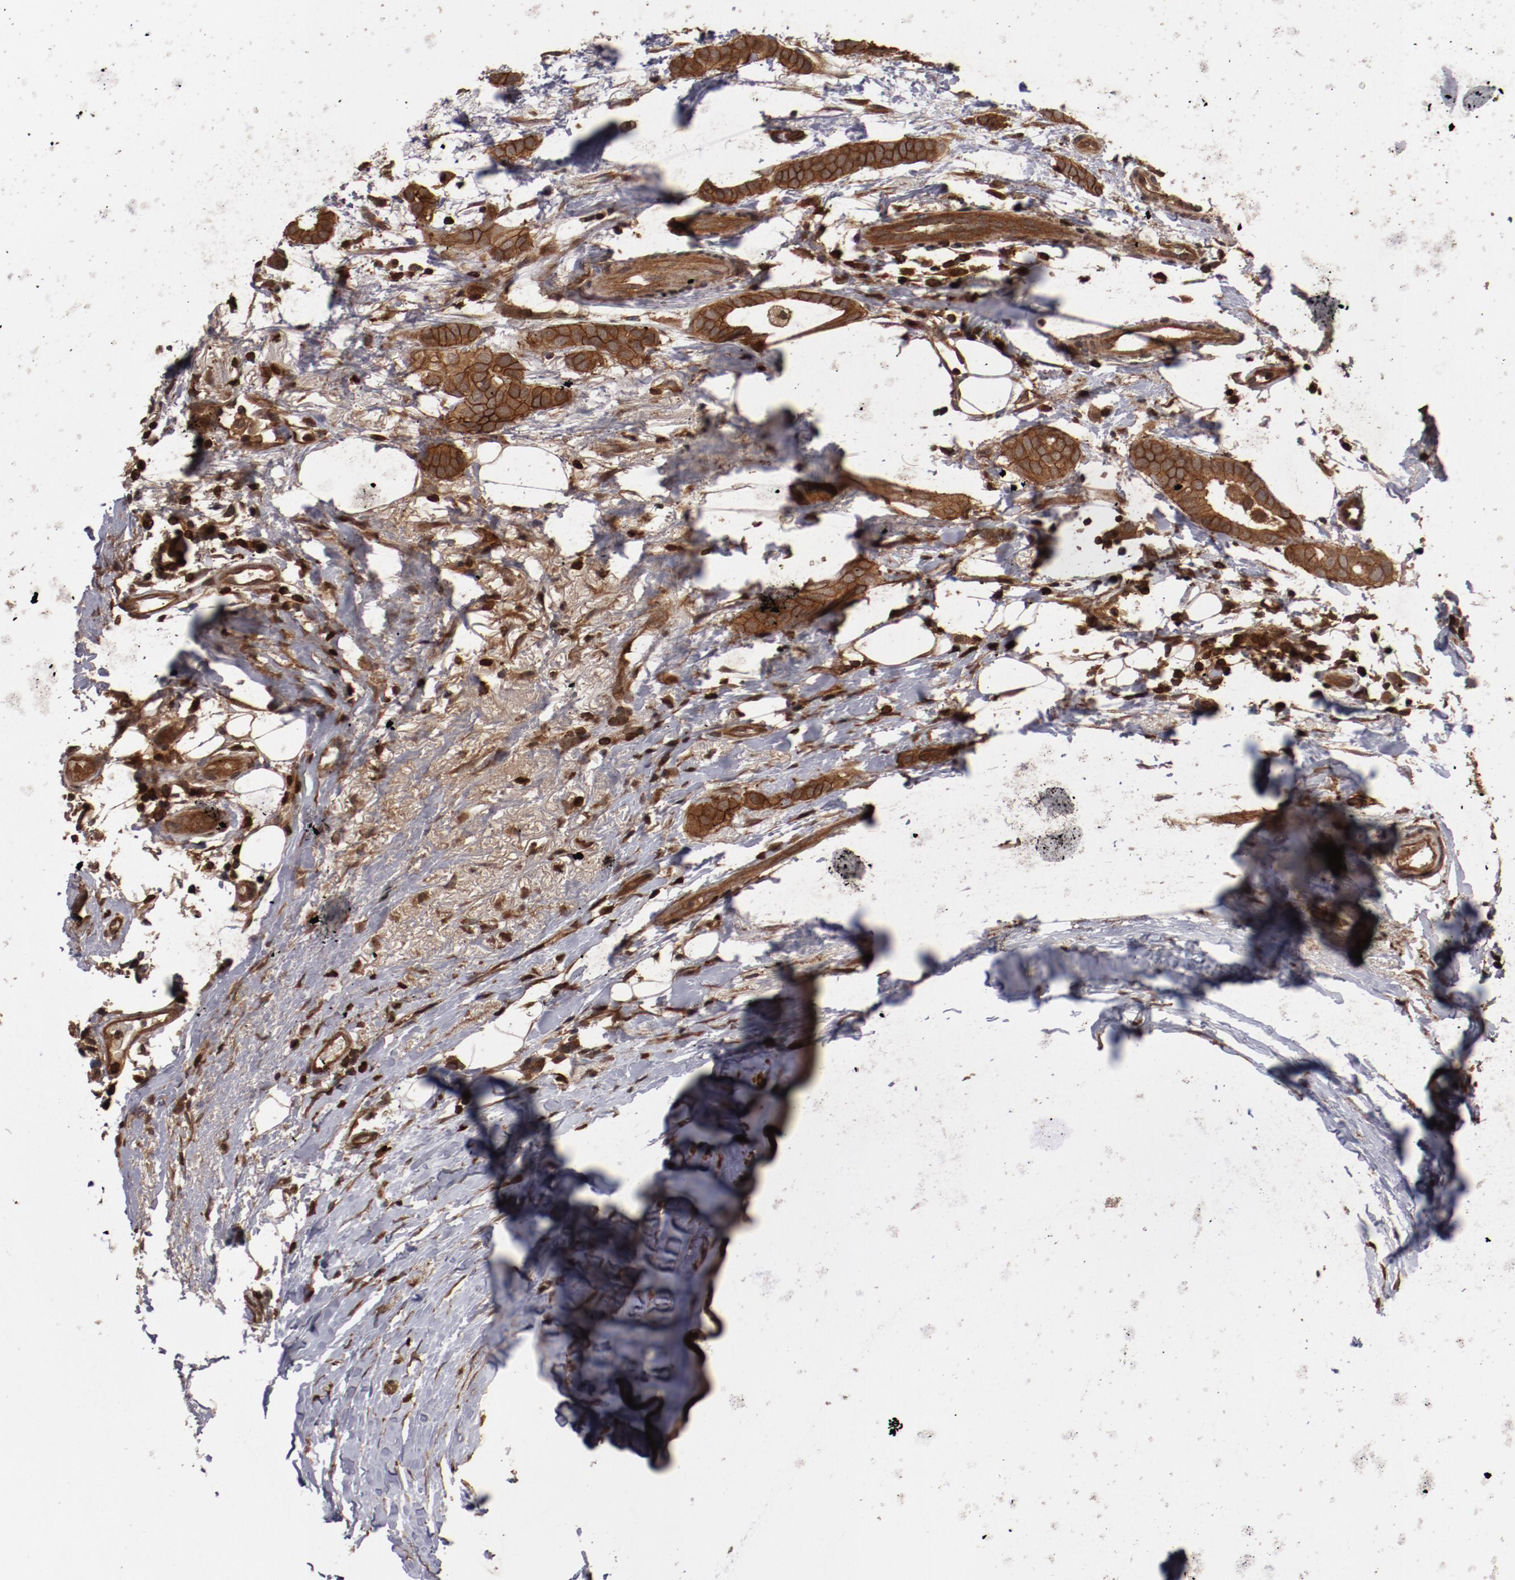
{"staining": {"intensity": "moderate", "quantity": ">75%", "location": "cytoplasmic/membranous"}, "tissue": "breast cancer", "cell_type": "Tumor cells", "image_type": "cancer", "snomed": [{"axis": "morphology", "description": "Duct carcinoma"}, {"axis": "topography", "description": "Breast"}], "caption": "Breast cancer stained with immunohistochemistry (IHC) shows moderate cytoplasmic/membranous positivity in approximately >75% of tumor cells. (DAB = brown stain, brightfield microscopy at high magnification).", "gene": "RPS6KA6", "patient": {"sex": "female", "age": 54}}